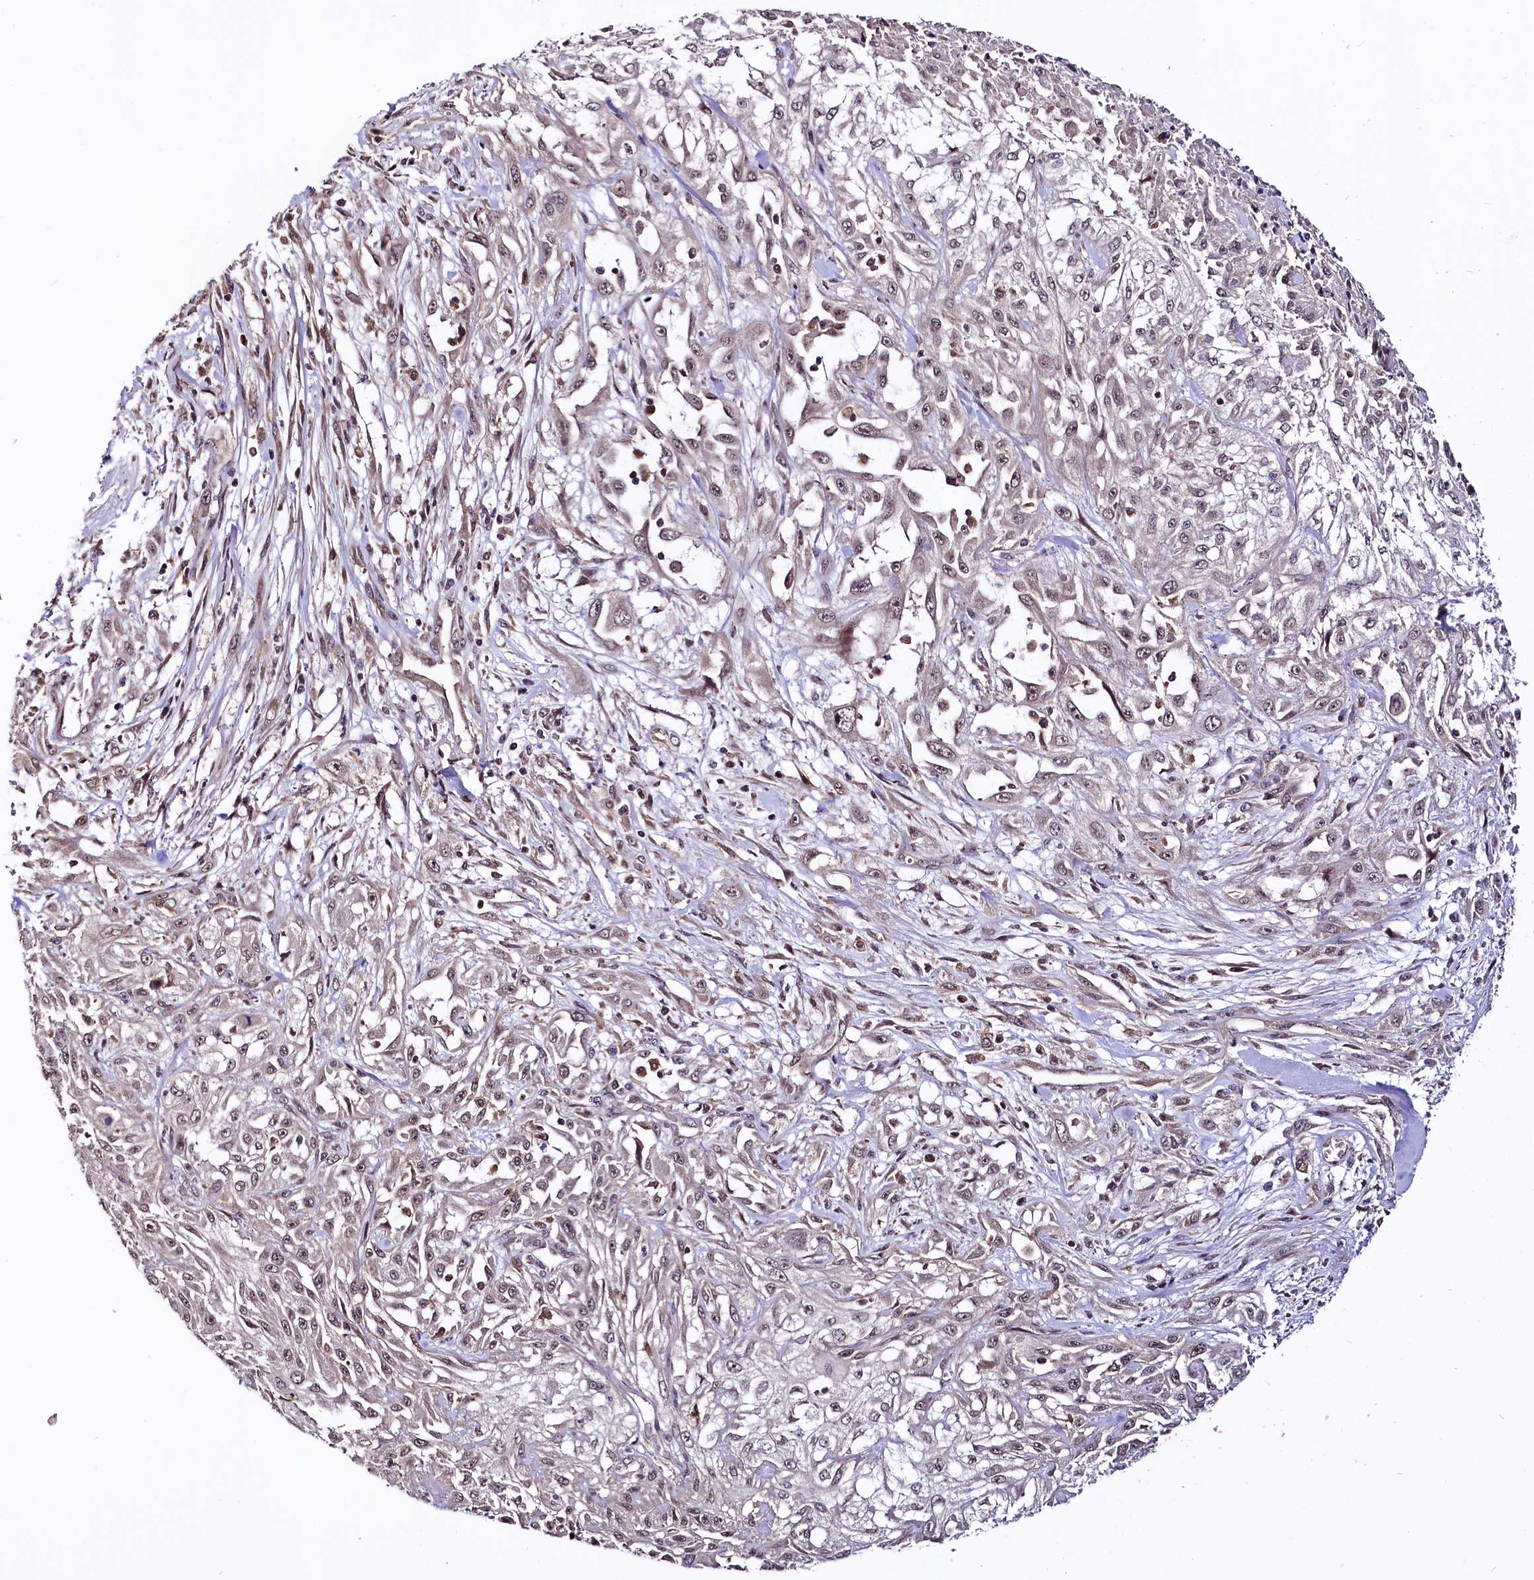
{"staining": {"intensity": "negative", "quantity": "none", "location": "none"}, "tissue": "skin cancer", "cell_type": "Tumor cells", "image_type": "cancer", "snomed": [{"axis": "morphology", "description": "Squamous cell carcinoma, NOS"}, {"axis": "morphology", "description": "Squamous cell carcinoma, metastatic, NOS"}, {"axis": "topography", "description": "Skin"}, {"axis": "topography", "description": "Lymph node"}], "caption": "Immunohistochemistry (IHC) photomicrograph of neoplastic tissue: human skin cancer stained with DAB (3,3'-diaminobenzidine) exhibits no significant protein positivity in tumor cells.", "gene": "UBE3A", "patient": {"sex": "male", "age": 75}}